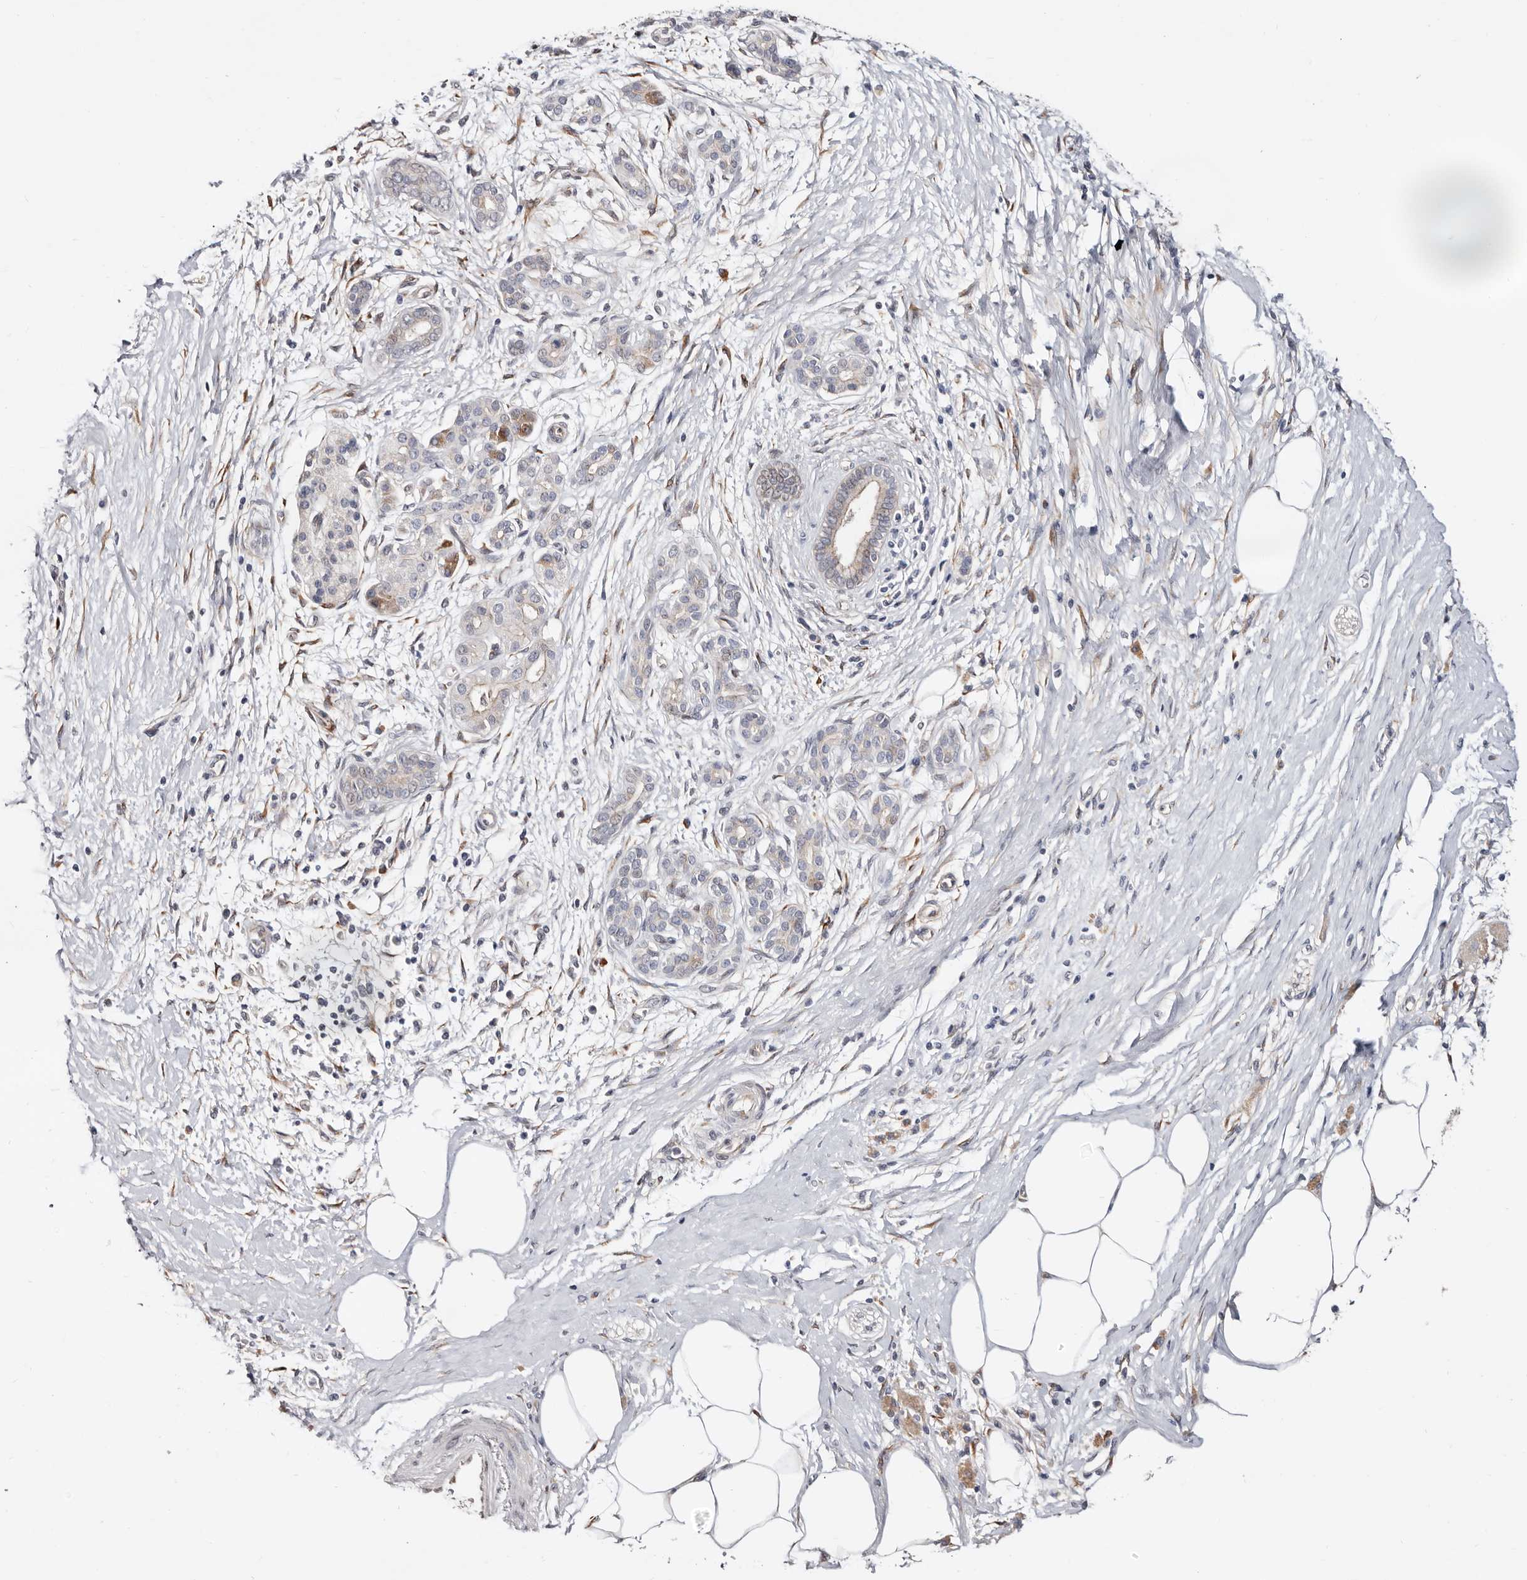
{"staining": {"intensity": "negative", "quantity": "none", "location": "none"}, "tissue": "pancreatic cancer", "cell_type": "Tumor cells", "image_type": "cancer", "snomed": [{"axis": "morphology", "description": "Adenocarcinoma, NOS"}, {"axis": "topography", "description": "Pancreas"}], "caption": "Tumor cells show no significant protein staining in adenocarcinoma (pancreatic). The staining was performed using DAB to visualize the protein expression in brown, while the nuclei were stained in blue with hematoxylin (Magnification: 20x).", "gene": "USH1C", "patient": {"sex": "male", "age": 58}}